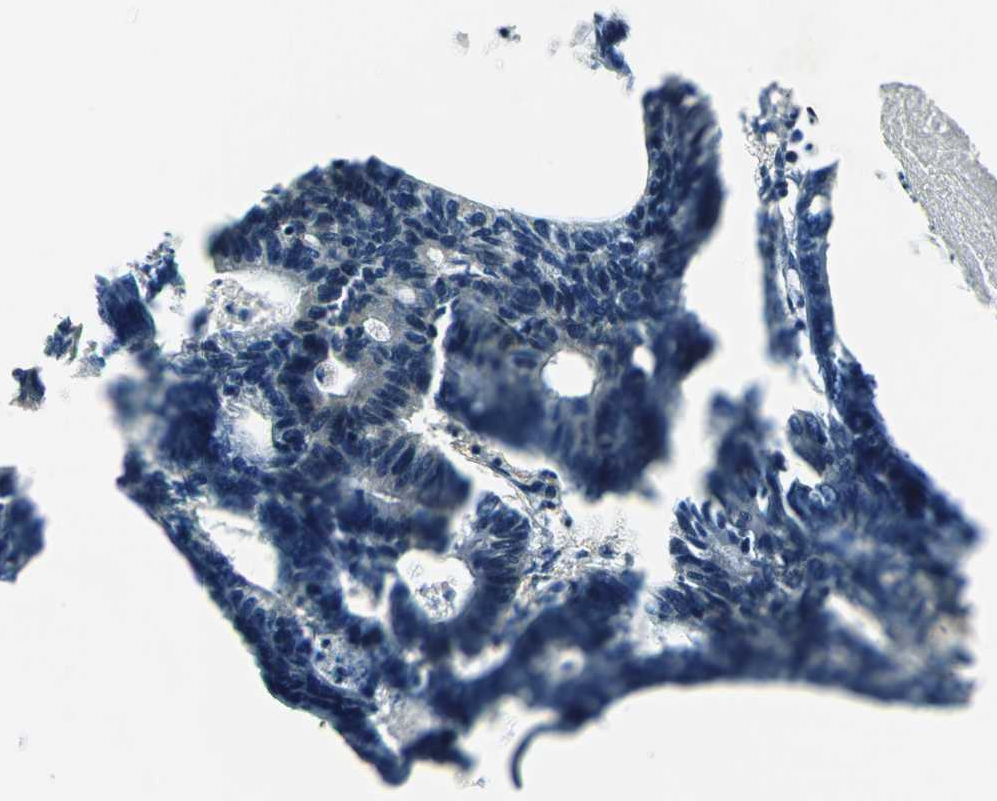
{"staining": {"intensity": "negative", "quantity": "none", "location": "none"}, "tissue": "colorectal cancer", "cell_type": "Tumor cells", "image_type": "cancer", "snomed": [{"axis": "morphology", "description": "Adenocarcinoma, NOS"}, {"axis": "topography", "description": "Colon"}], "caption": "Colorectal cancer (adenocarcinoma) stained for a protein using IHC demonstrates no staining tumor cells.", "gene": "TSC22D2", "patient": {"sex": "female", "age": 55}}